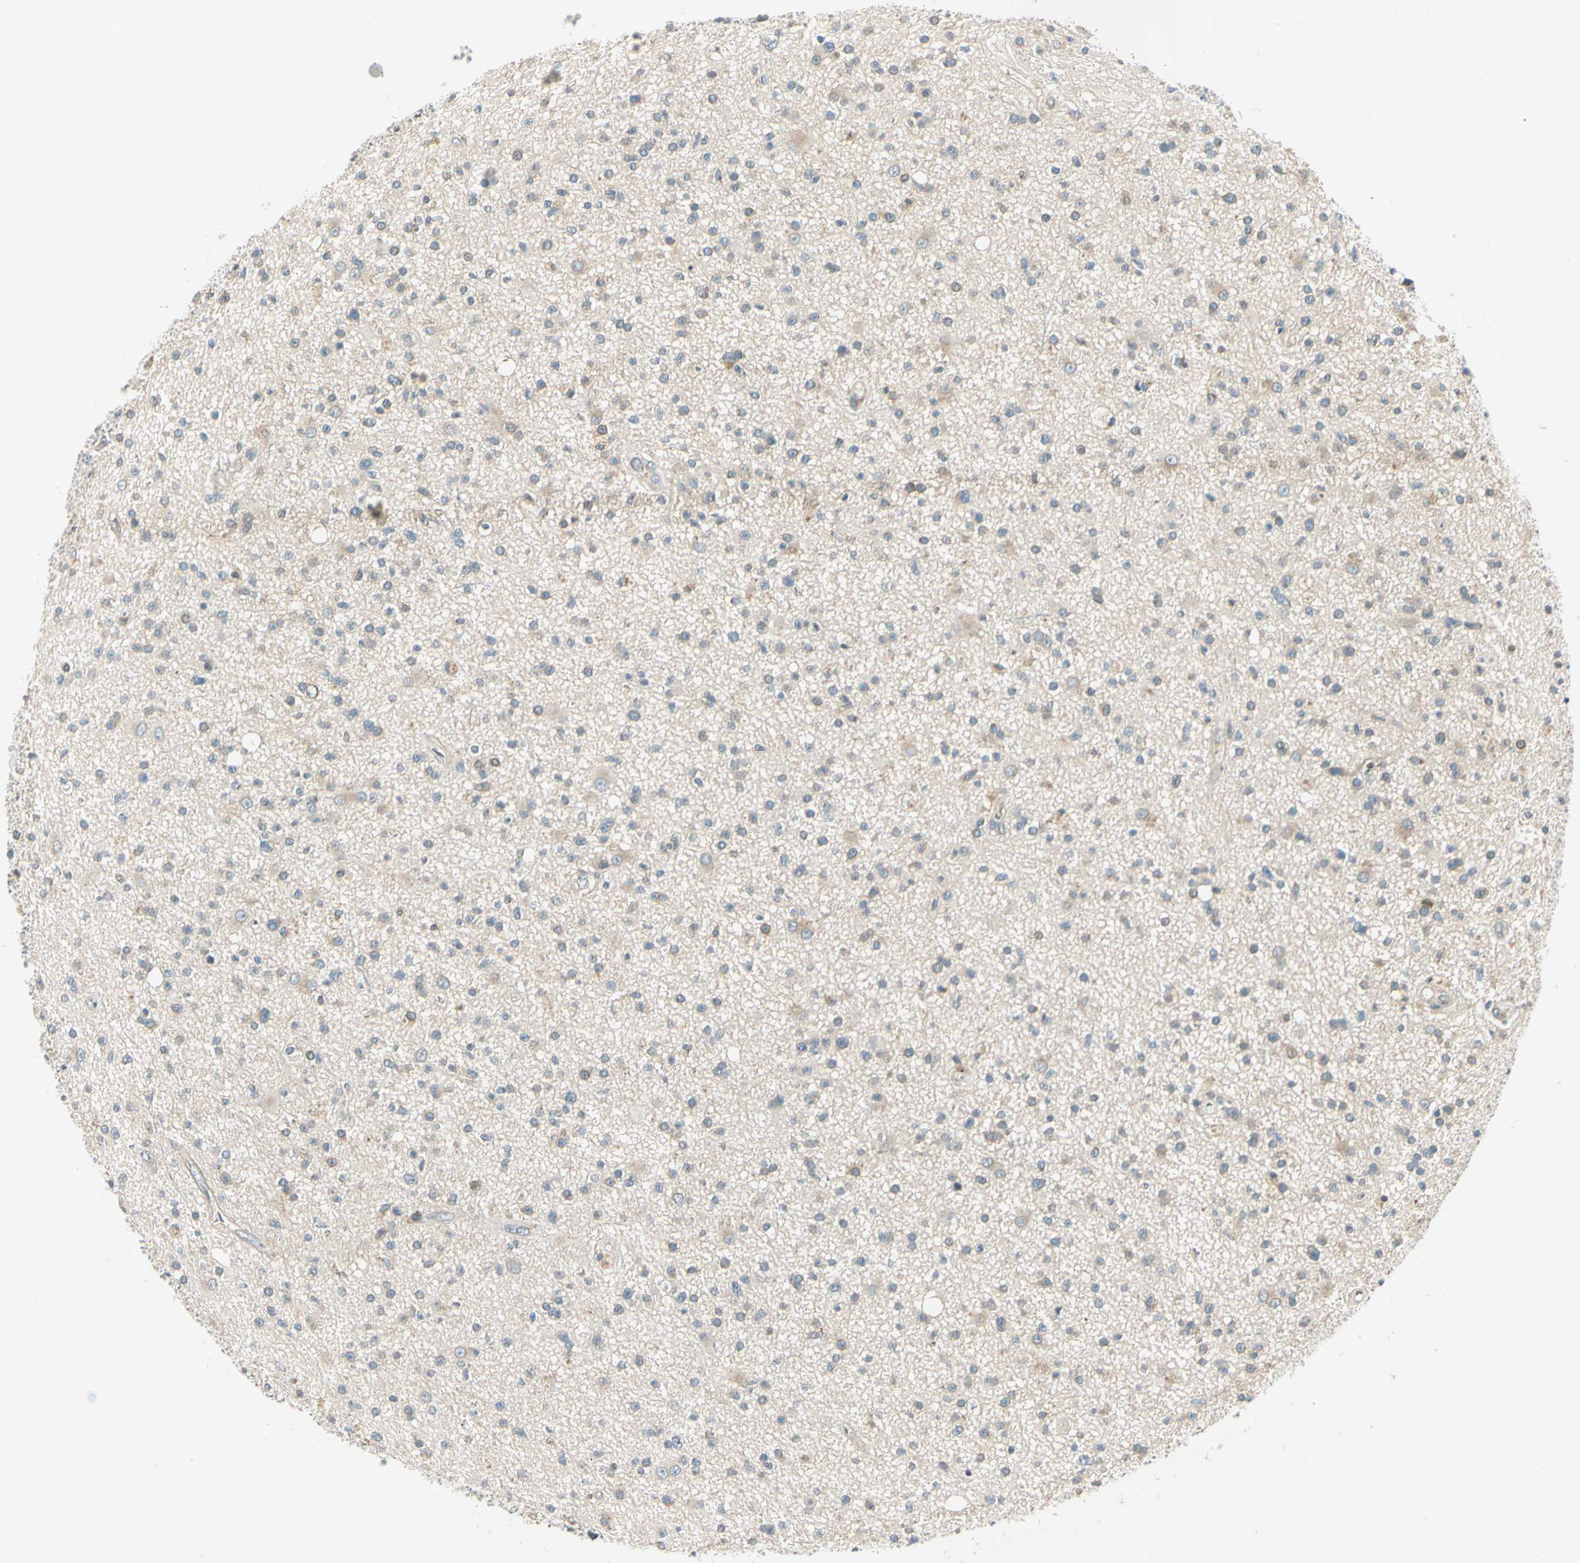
{"staining": {"intensity": "weak", "quantity": "<25%", "location": "cytoplasmic/membranous"}, "tissue": "glioma", "cell_type": "Tumor cells", "image_type": "cancer", "snomed": [{"axis": "morphology", "description": "Glioma, malignant, High grade"}, {"axis": "topography", "description": "Brain"}], "caption": "The immunohistochemistry (IHC) image has no significant positivity in tumor cells of malignant glioma (high-grade) tissue.", "gene": "BNIP1", "patient": {"sex": "male", "age": 33}}